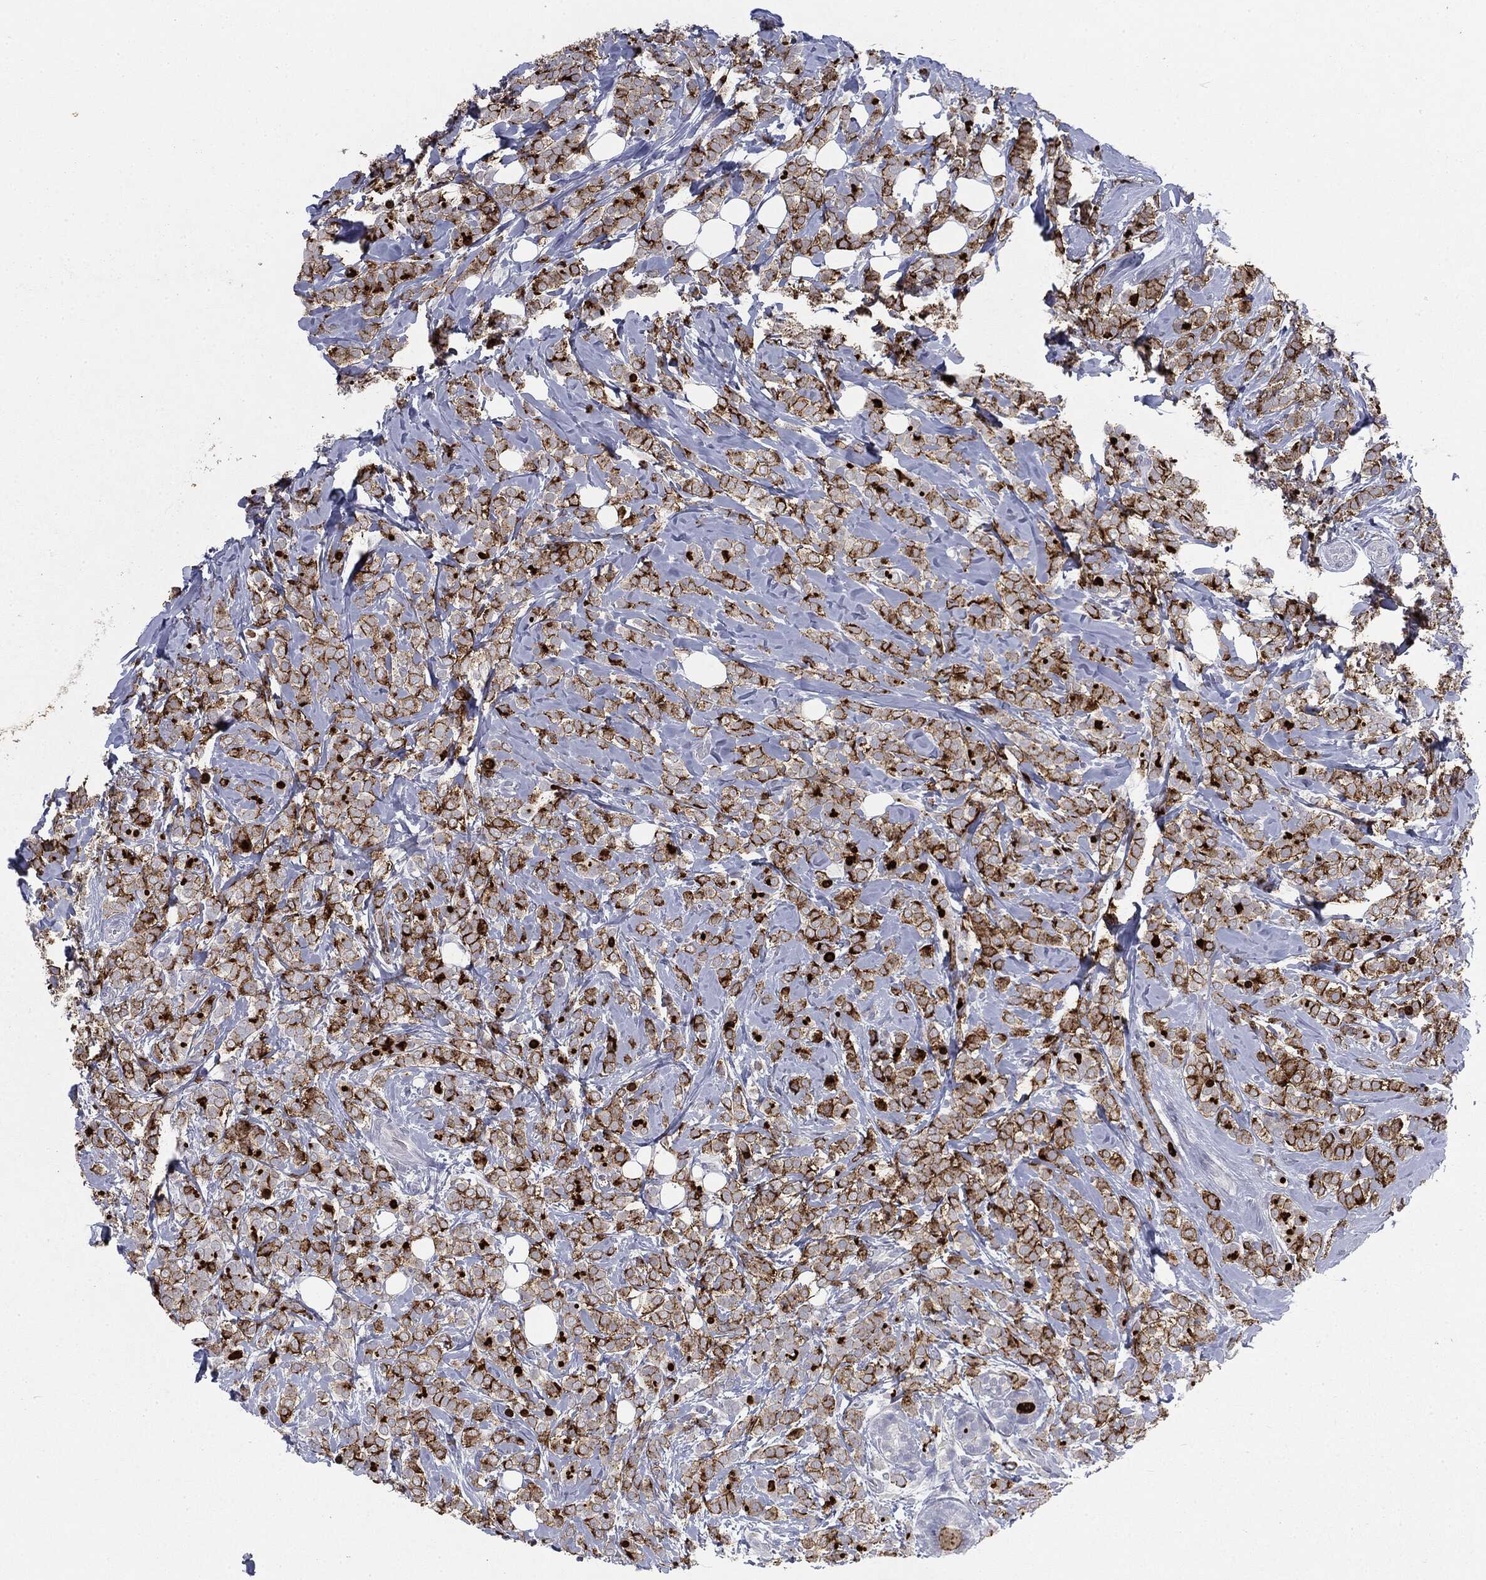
{"staining": {"intensity": "strong", "quantity": ">75%", "location": "cytoplasmic/membranous"}, "tissue": "breast cancer", "cell_type": "Tumor cells", "image_type": "cancer", "snomed": [{"axis": "morphology", "description": "Lobular carcinoma"}, {"axis": "topography", "description": "Breast"}], "caption": "Immunohistochemistry (IHC) (DAB (3,3'-diaminobenzidine)) staining of lobular carcinoma (breast) shows strong cytoplasmic/membranous protein positivity in about >75% of tumor cells.", "gene": "MUC1", "patient": {"sex": "female", "age": 49}}